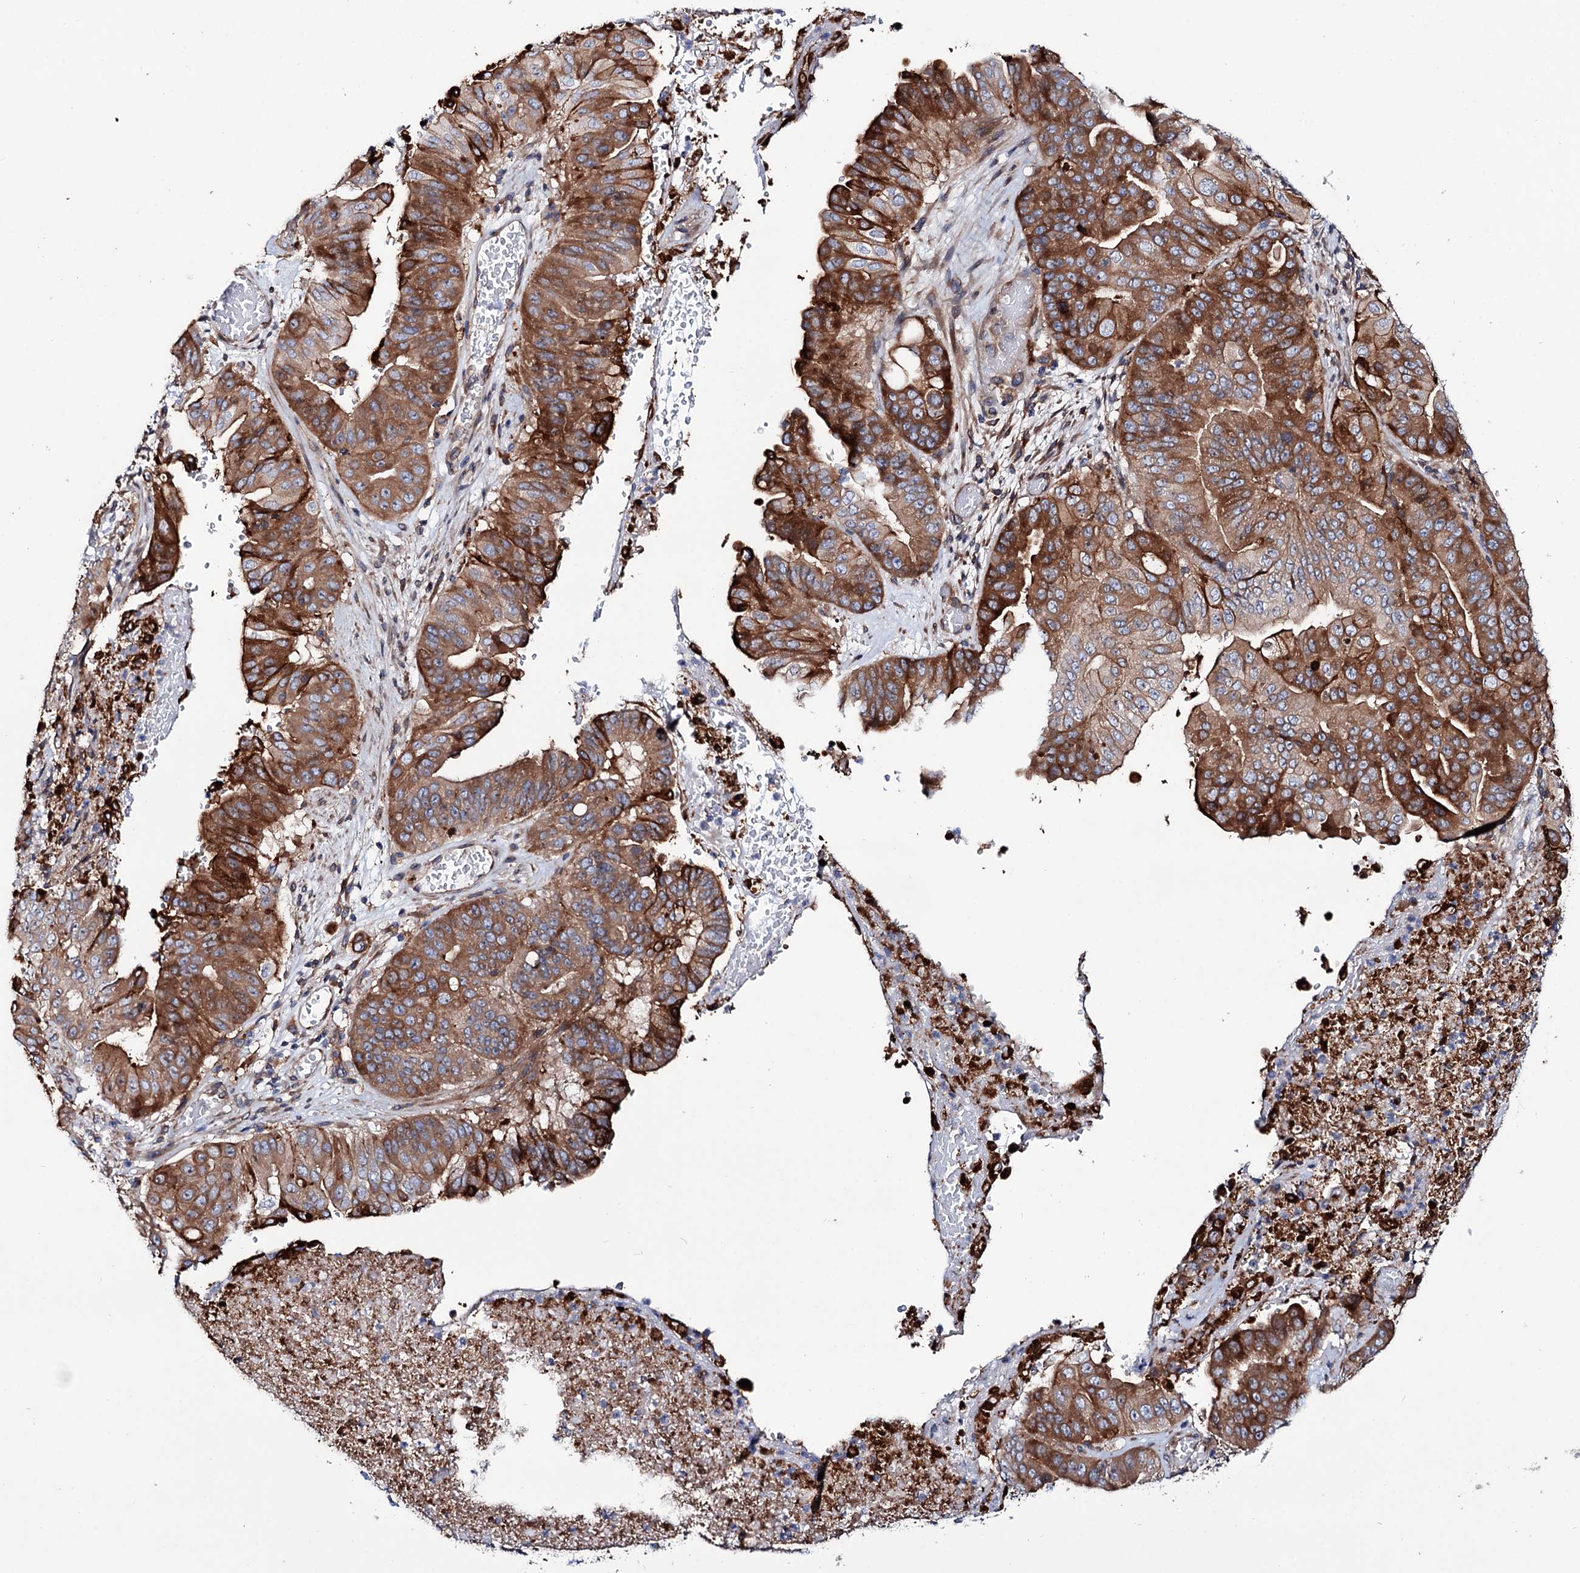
{"staining": {"intensity": "strong", "quantity": ">75%", "location": "cytoplasmic/membranous"}, "tissue": "pancreatic cancer", "cell_type": "Tumor cells", "image_type": "cancer", "snomed": [{"axis": "morphology", "description": "Adenocarcinoma, NOS"}, {"axis": "topography", "description": "Pancreas"}], "caption": "Protein staining by immunohistochemistry shows strong cytoplasmic/membranous expression in about >75% of tumor cells in pancreatic cancer.", "gene": "PTDSS2", "patient": {"sex": "female", "age": 77}}